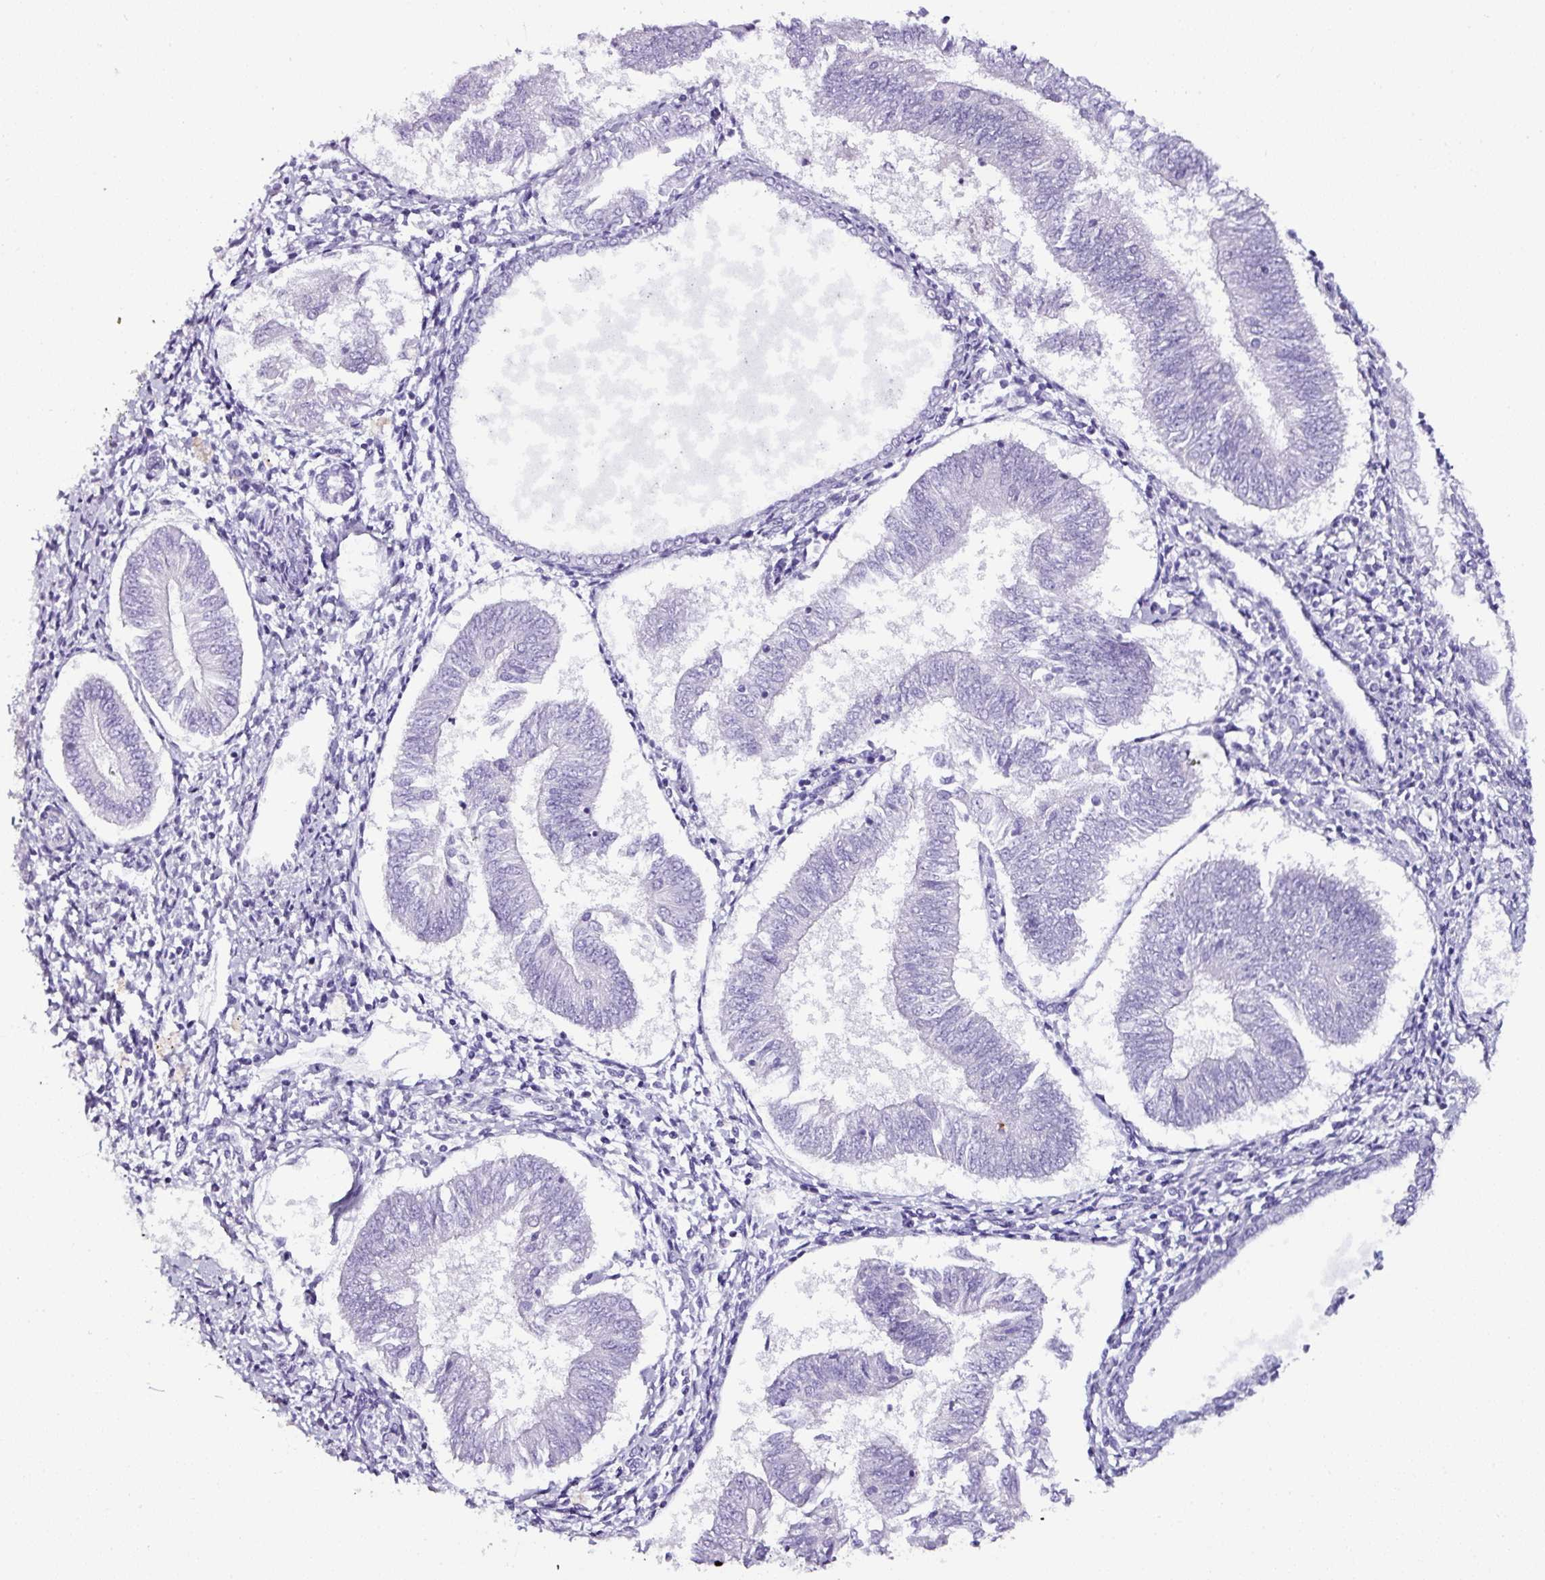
{"staining": {"intensity": "negative", "quantity": "none", "location": "none"}, "tissue": "endometrial cancer", "cell_type": "Tumor cells", "image_type": "cancer", "snomed": [{"axis": "morphology", "description": "Adenocarcinoma, NOS"}, {"axis": "topography", "description": "Endometrium"}], "caption": "This photomicrograph is of endometrial adenocarcinoma stained with immunohistochemistry (IHC) to label a protein in brown with the nuclei are counter-stained blue. There is no positivity in tumor cells.", "gene": "NAPSA", "patient": {"sex": "female", "age": 58}}